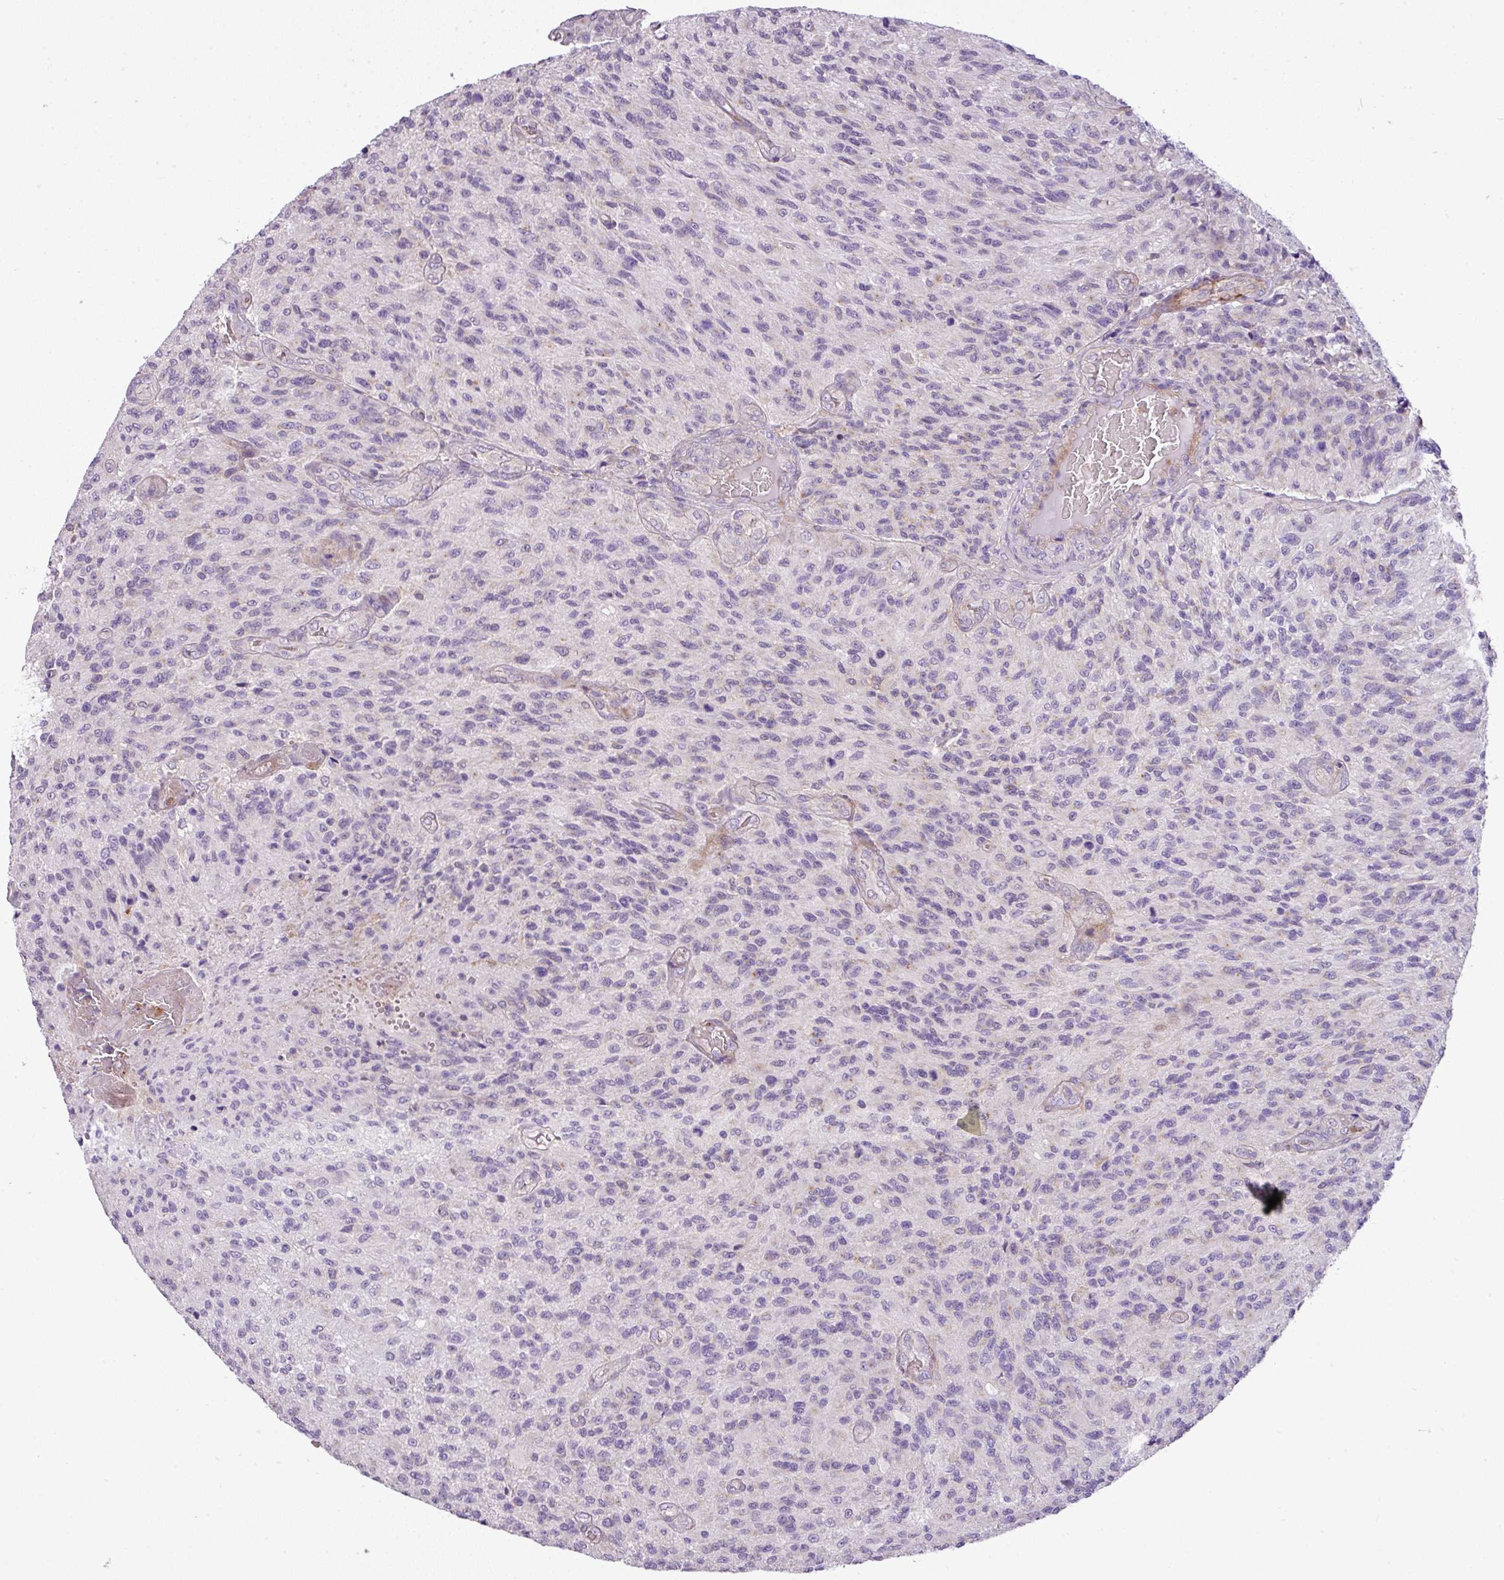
{"staining": {"intensity": "negative", "quantity": "none", "location": "none"}, "tissue": "glioma", "cell_type": "Tumor cells", "image_type": "cancer", "snomed": [{"axis": "morphology", "description": "Normal tissue, NOS"}, {"axis": "morphology", "description": "Glioma, malignant, High grade"}, {"axis": "topography", "description": "Cerebral cortex"}], "caption": "Histopathology image shows no significant protein positivity in tumor cells of malignant high-grade glioma.", "gene": "NBEAL2", "patient": {"sex": "male", "age": 56}}